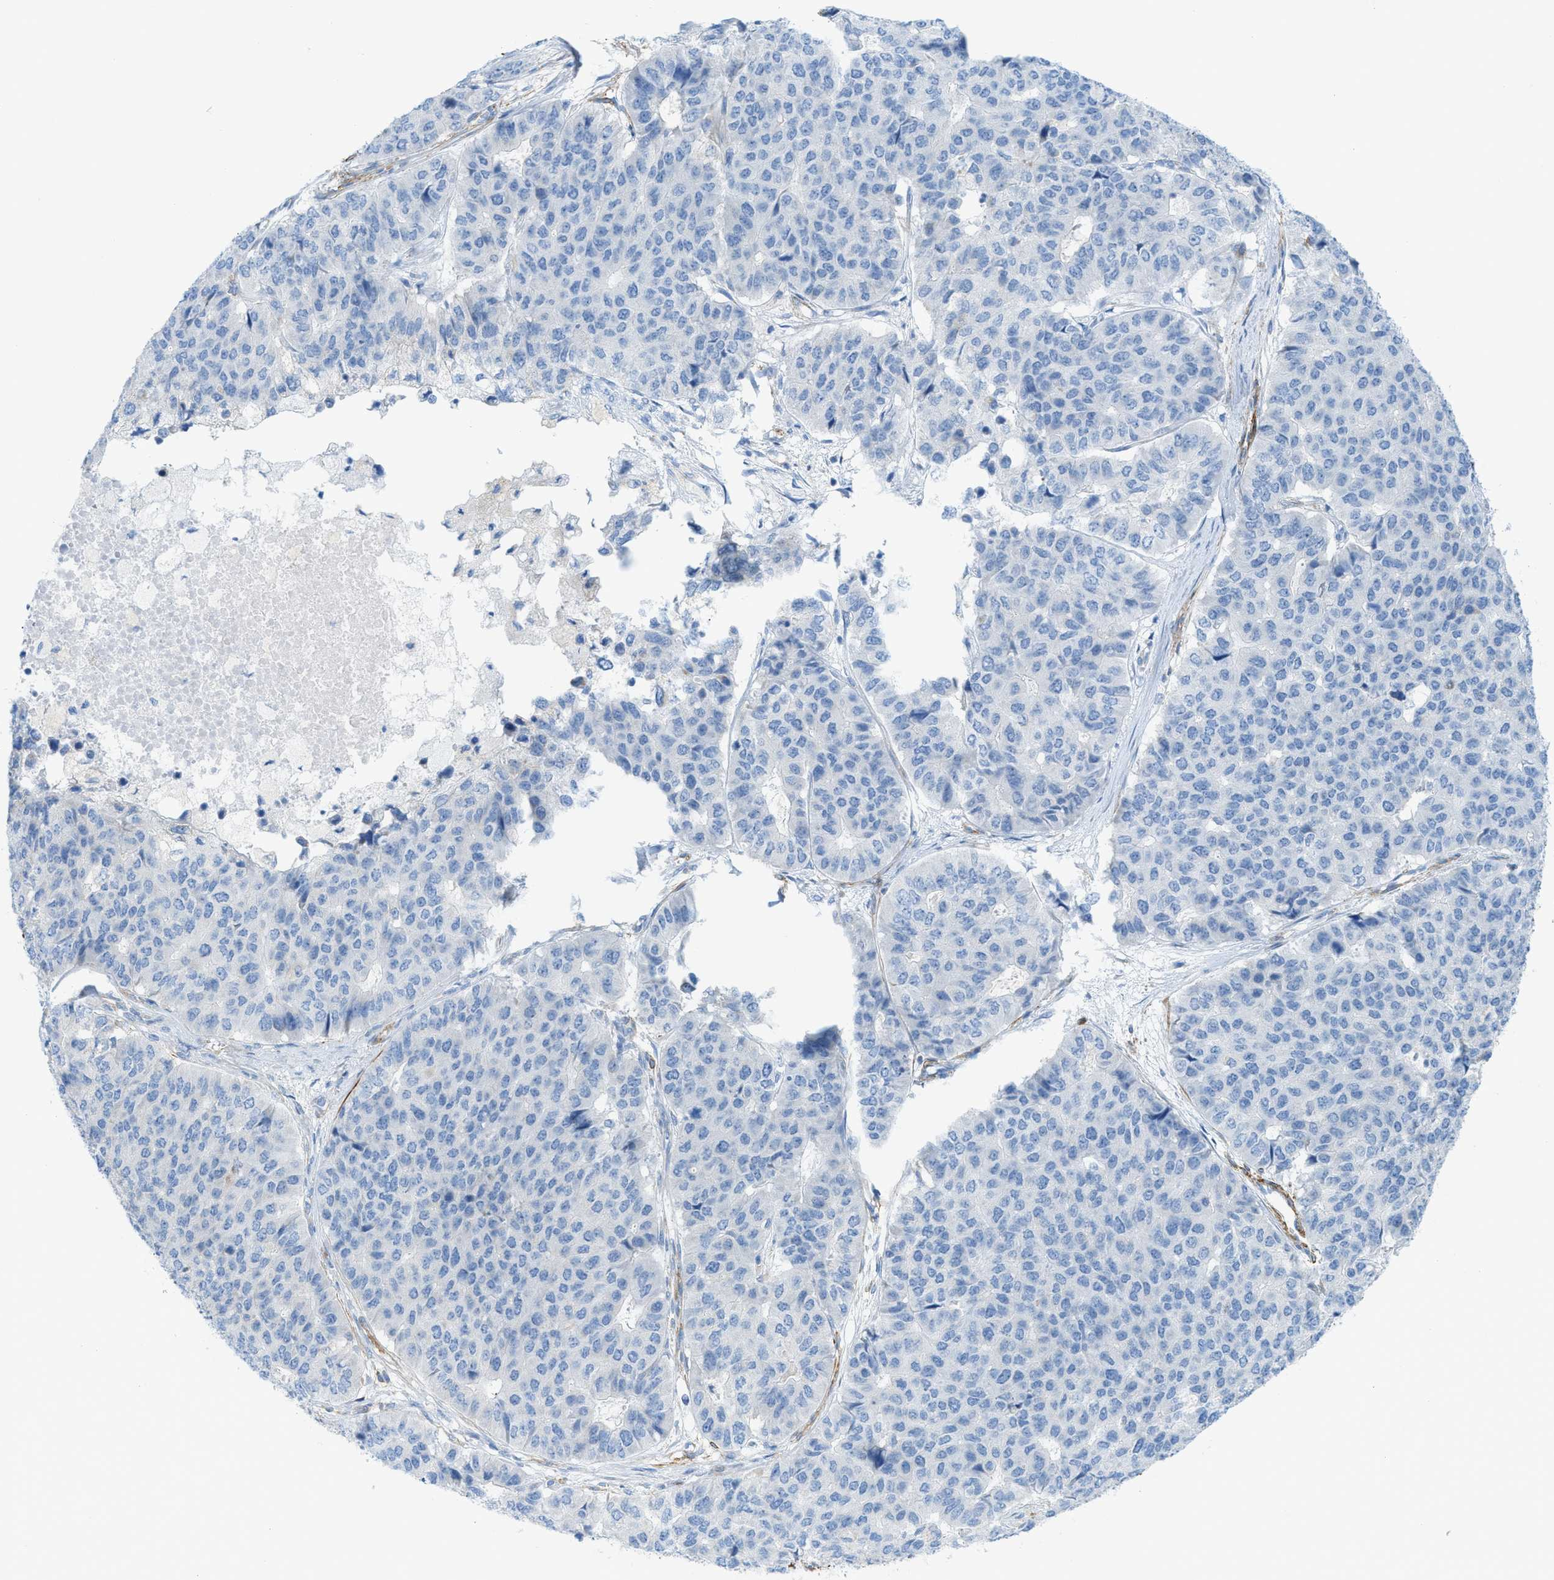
{"staining": {"intensity": "negative", "quantity": "none", "location": "none"}, "tissue": "pancreatic cancer", "cell_type": "Tumor cells", "image_type": "cancer", "snomed": [{"axis": "morphology", "description": "Adenocarcinoma, NOS"}, {"axis": "topography", "description": "Pancreas"}], "caption": "Human pancreatic adenocarcinoma stained for a protein using IHC demonstrates no expression in tumor cells.", "gene": "MYH11", "patient": {"sex": "male", "age": 50}}